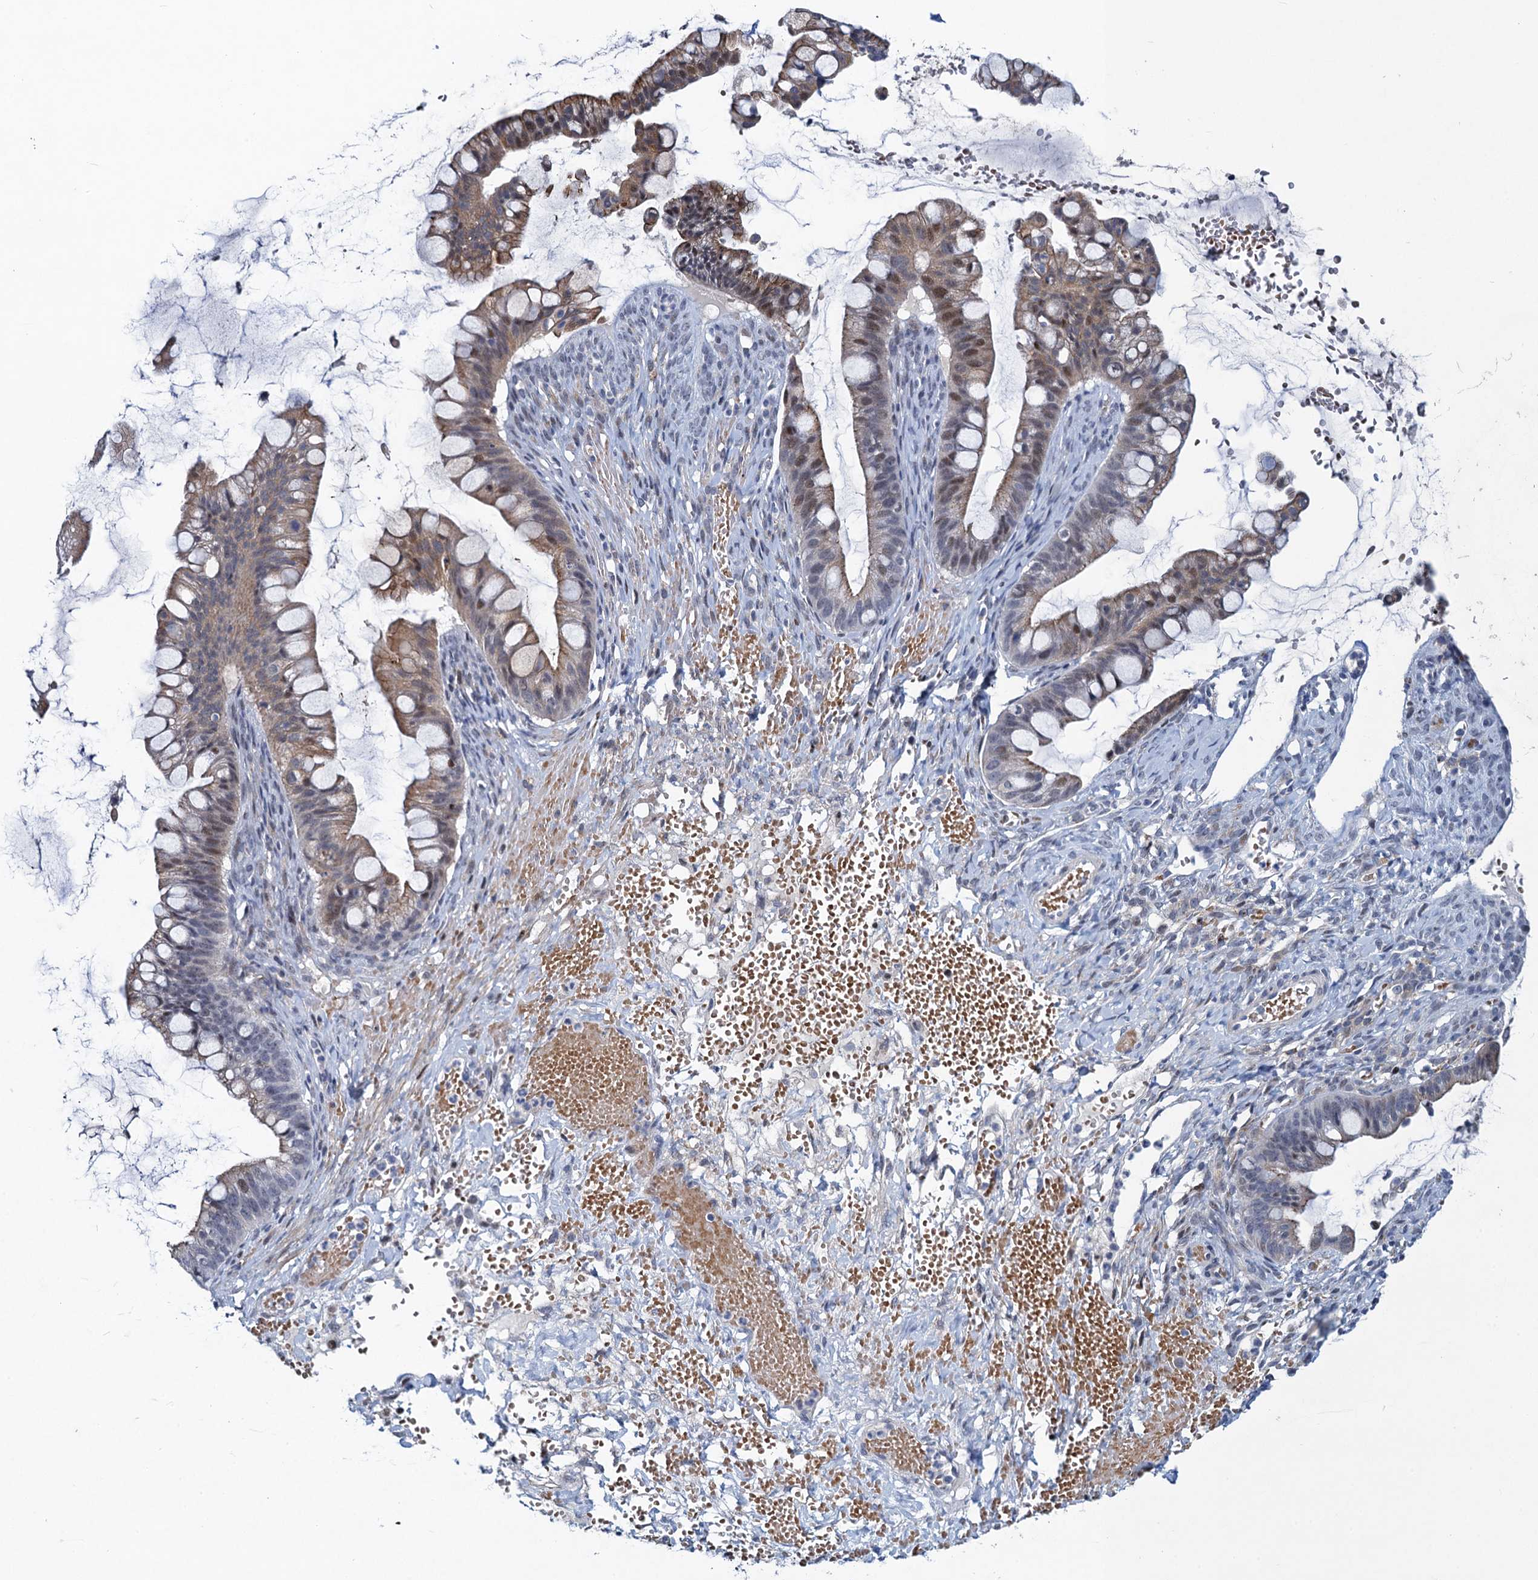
{"staining": {"intensity": "moderate", "quantity": "<25%", "location": "cytoplasmic/membranous,nuclear"}, "tissue": "ovarian cancer", "cell_type": "Tumor cells", "image_type": "cancer", "snomed": [{"axis": "morphology", "description": "Cystadenocarcinoma, mucinous, NOS"}, {"axis": "topography", "description": "Ovary"}], "caption": "Mucinous cystadenocarcinoma (ovarian) tissue demonstrates moderate cytoplasmic/membranous and nuclear positivity in about <25% of tumor cells, visualized by immunohistochemistry. The staining was performed using DAB (3,3'-diaminobenzidine) to visualize the protein expression in brown, while the nuclei were stained in blue with hematoxylin (Magnification: 20x).", "gene": "ATOSA", "patient": {"sex": "female", "age": 73}}